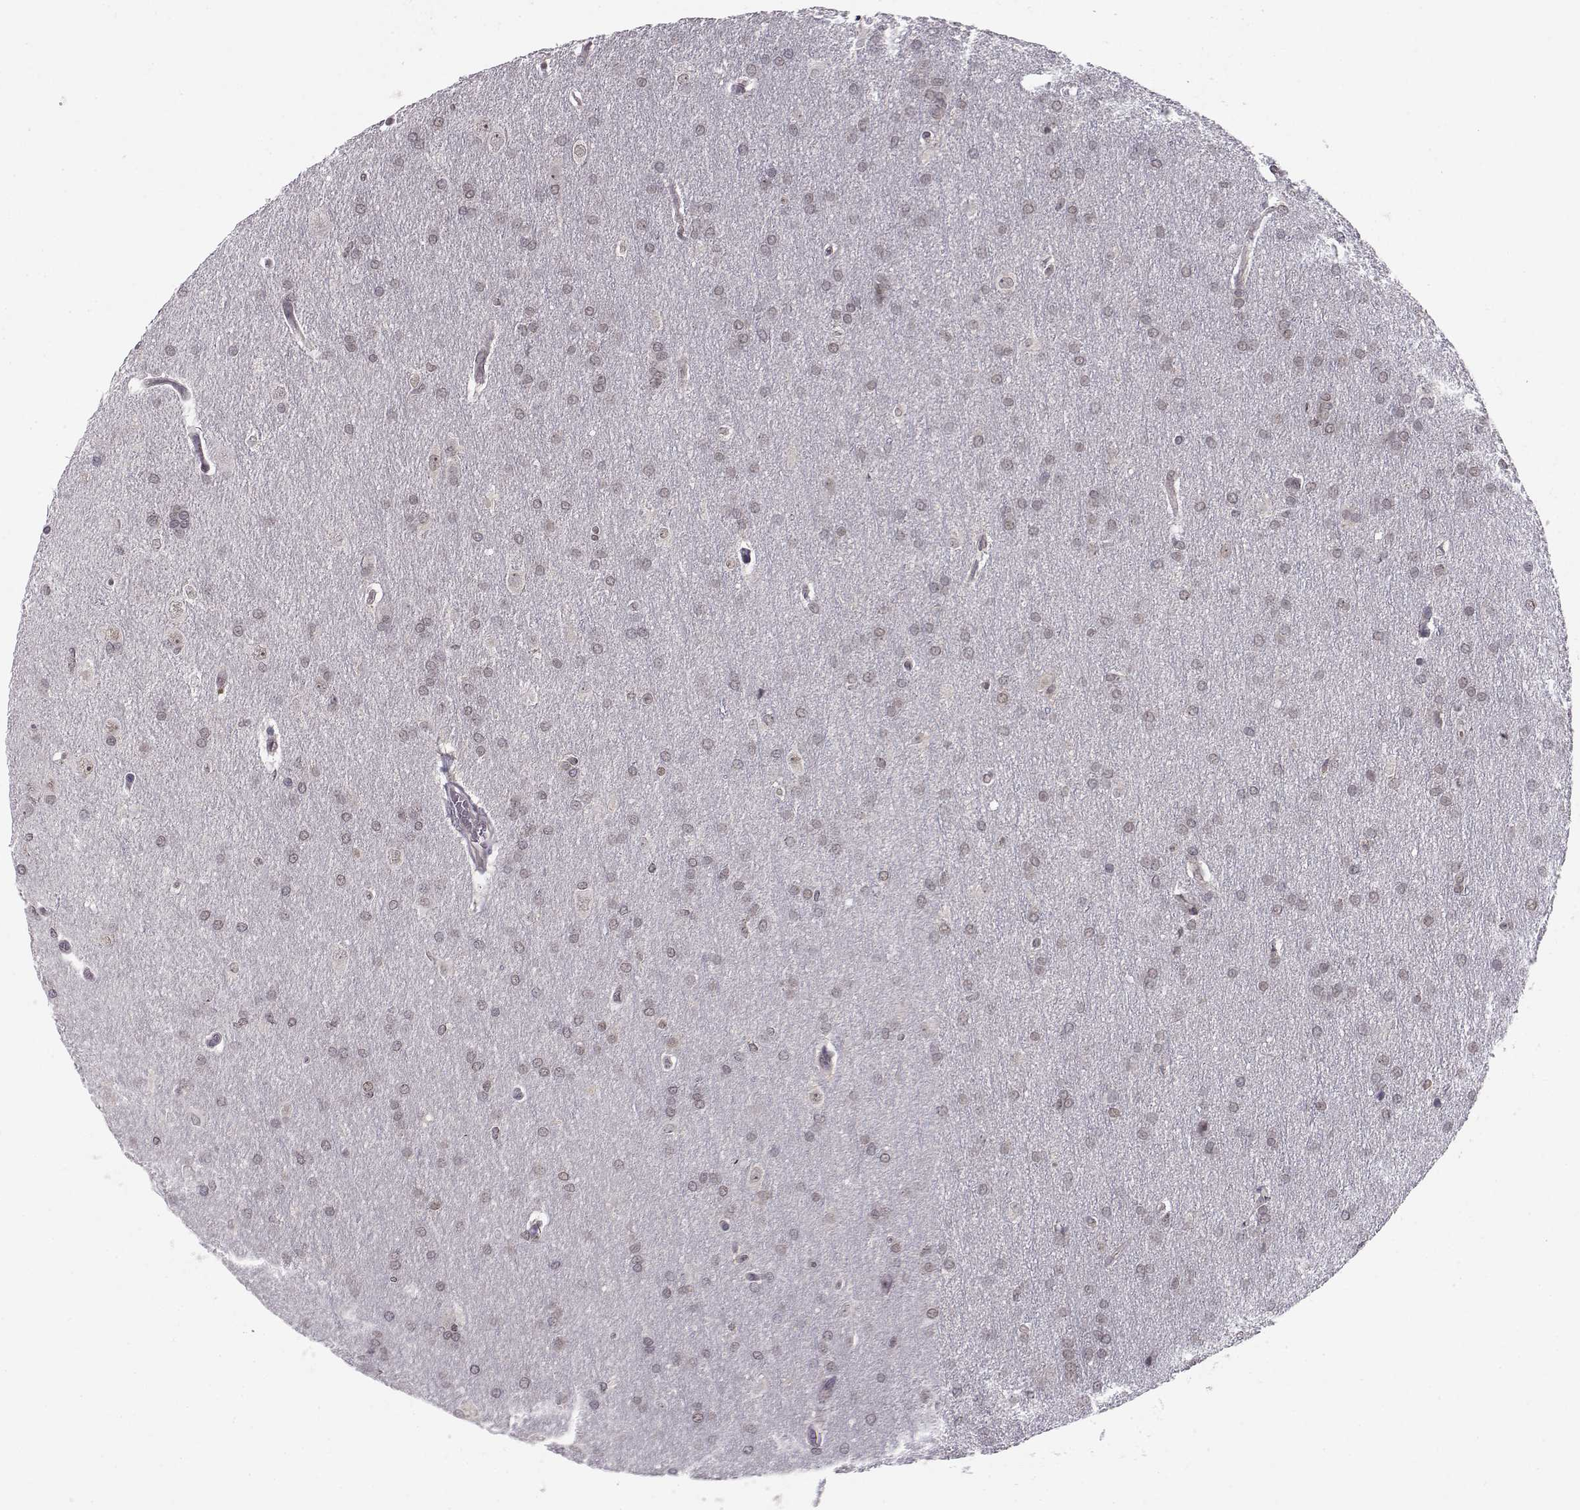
{"staining": {"intensity": "weak", "quantity": "25%-75%", "location": "nuclear"}, "tissue": "glioma", "cell_type": "Tumor cells", "image_type": "cancer", "snomed": [{"axis": "morphology", "description": "Glioma, malignant, Low grade"}, {"axis": "topography", "description": "Brain"}], "caption": "Brown immunohistochemical staining in human low-grade glioma (malignant) demonstrates weak nuclear staining in approximately 25%-75% of tumor cells.", "gene": "KIF13B", "patient": {"sex": "female", "age": 32}}